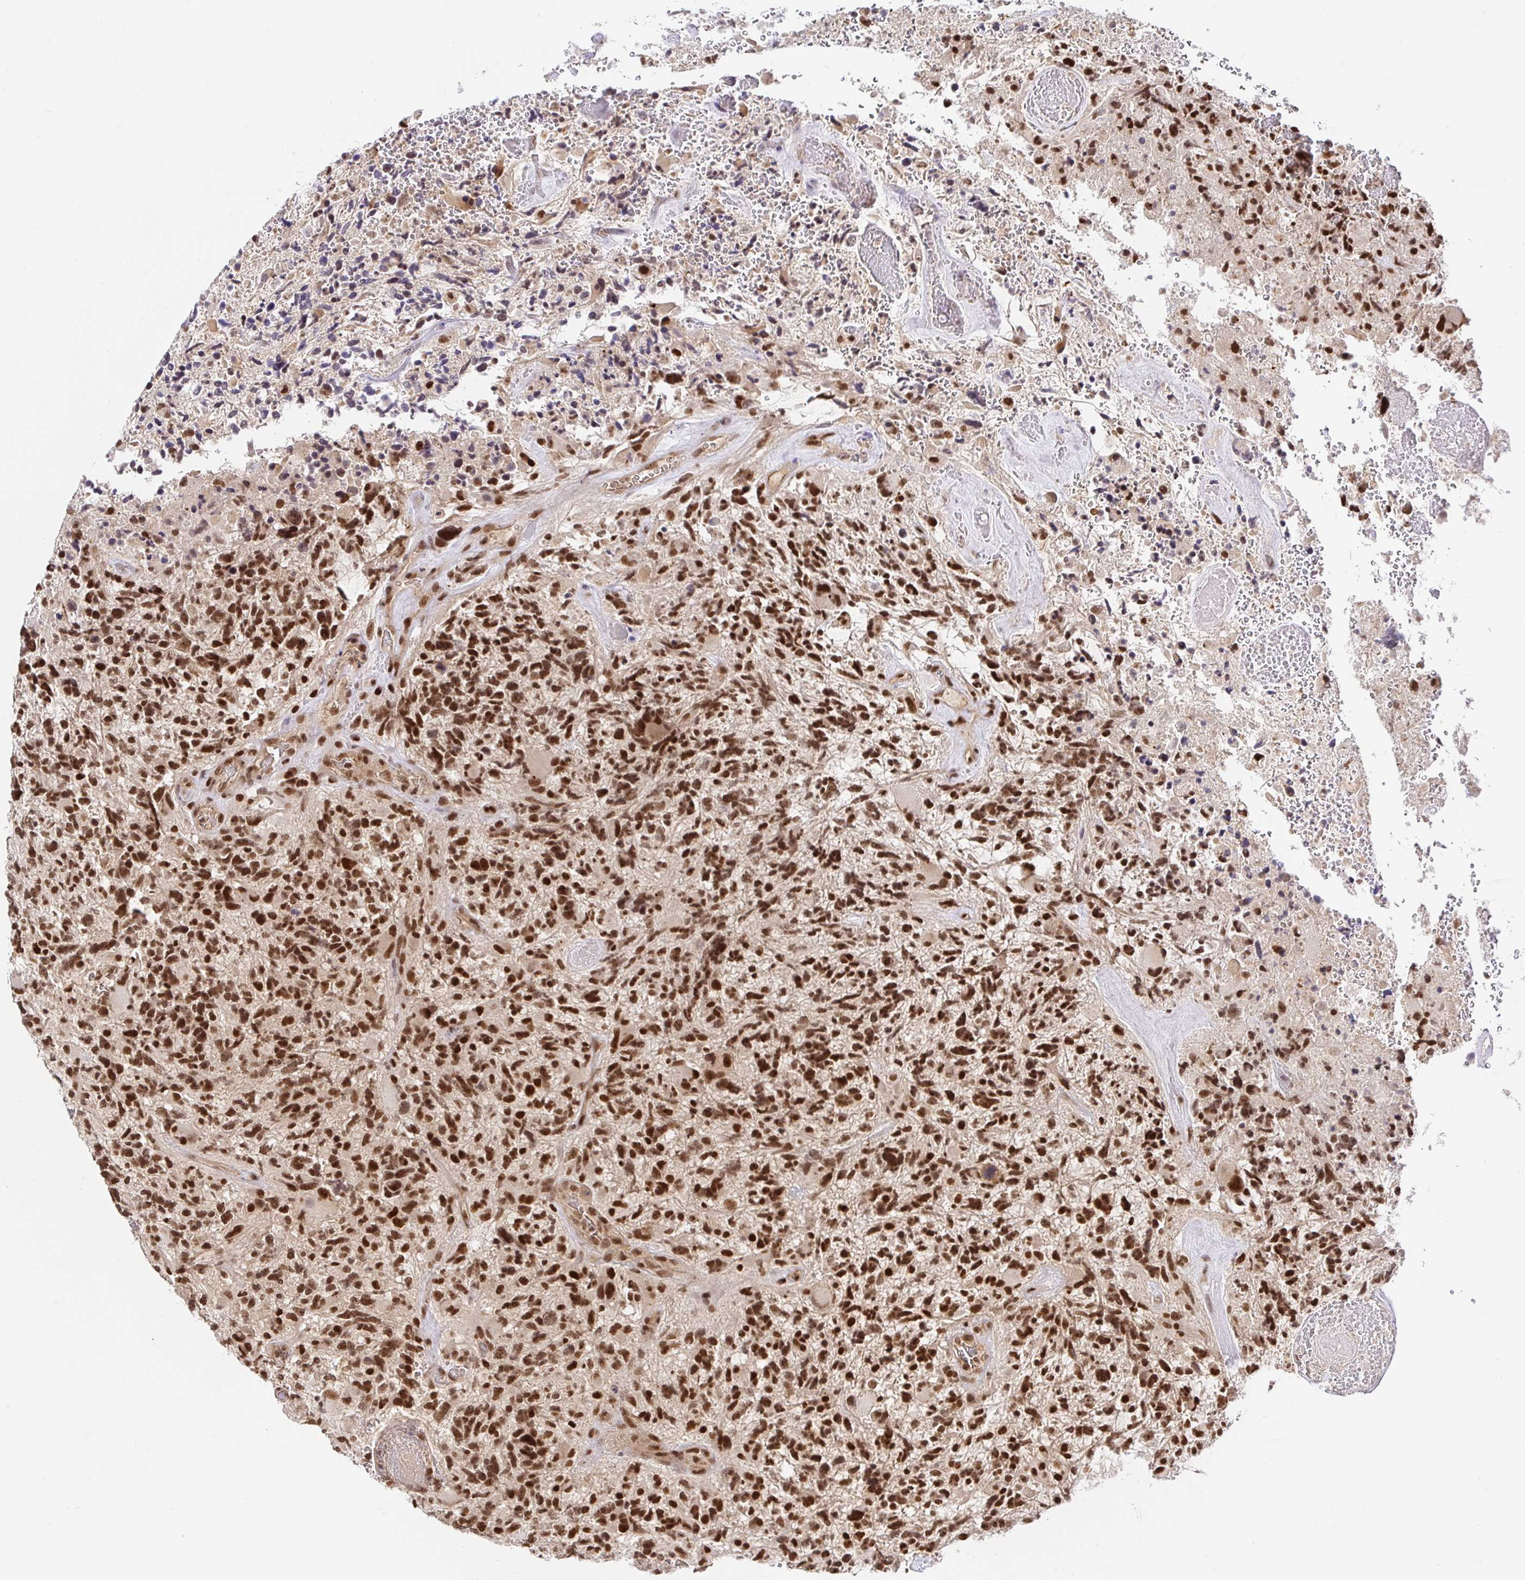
{"staining": {"intensity": "strong", "quantity": ">75%", "location": "nuclear"}, "tissue": "glioma", "cell_type": "Tumor cells", "image_type": "cancer", "snomed": [{"axis": "morphology", "description": "Glioma, malignant, High grade"}, {"axis": "topography", "description": "Brain"}], "caption": "IHC (DAB) staining of human high-grade glioma (malignant) demonstrates strong nuclear protein positivity in approximately >75% of tumor cells. (Brightfield microscopy of DAB IHC at high magnification).", "gene": "USF1", "patient": {"sex": "female", "age": 71}}